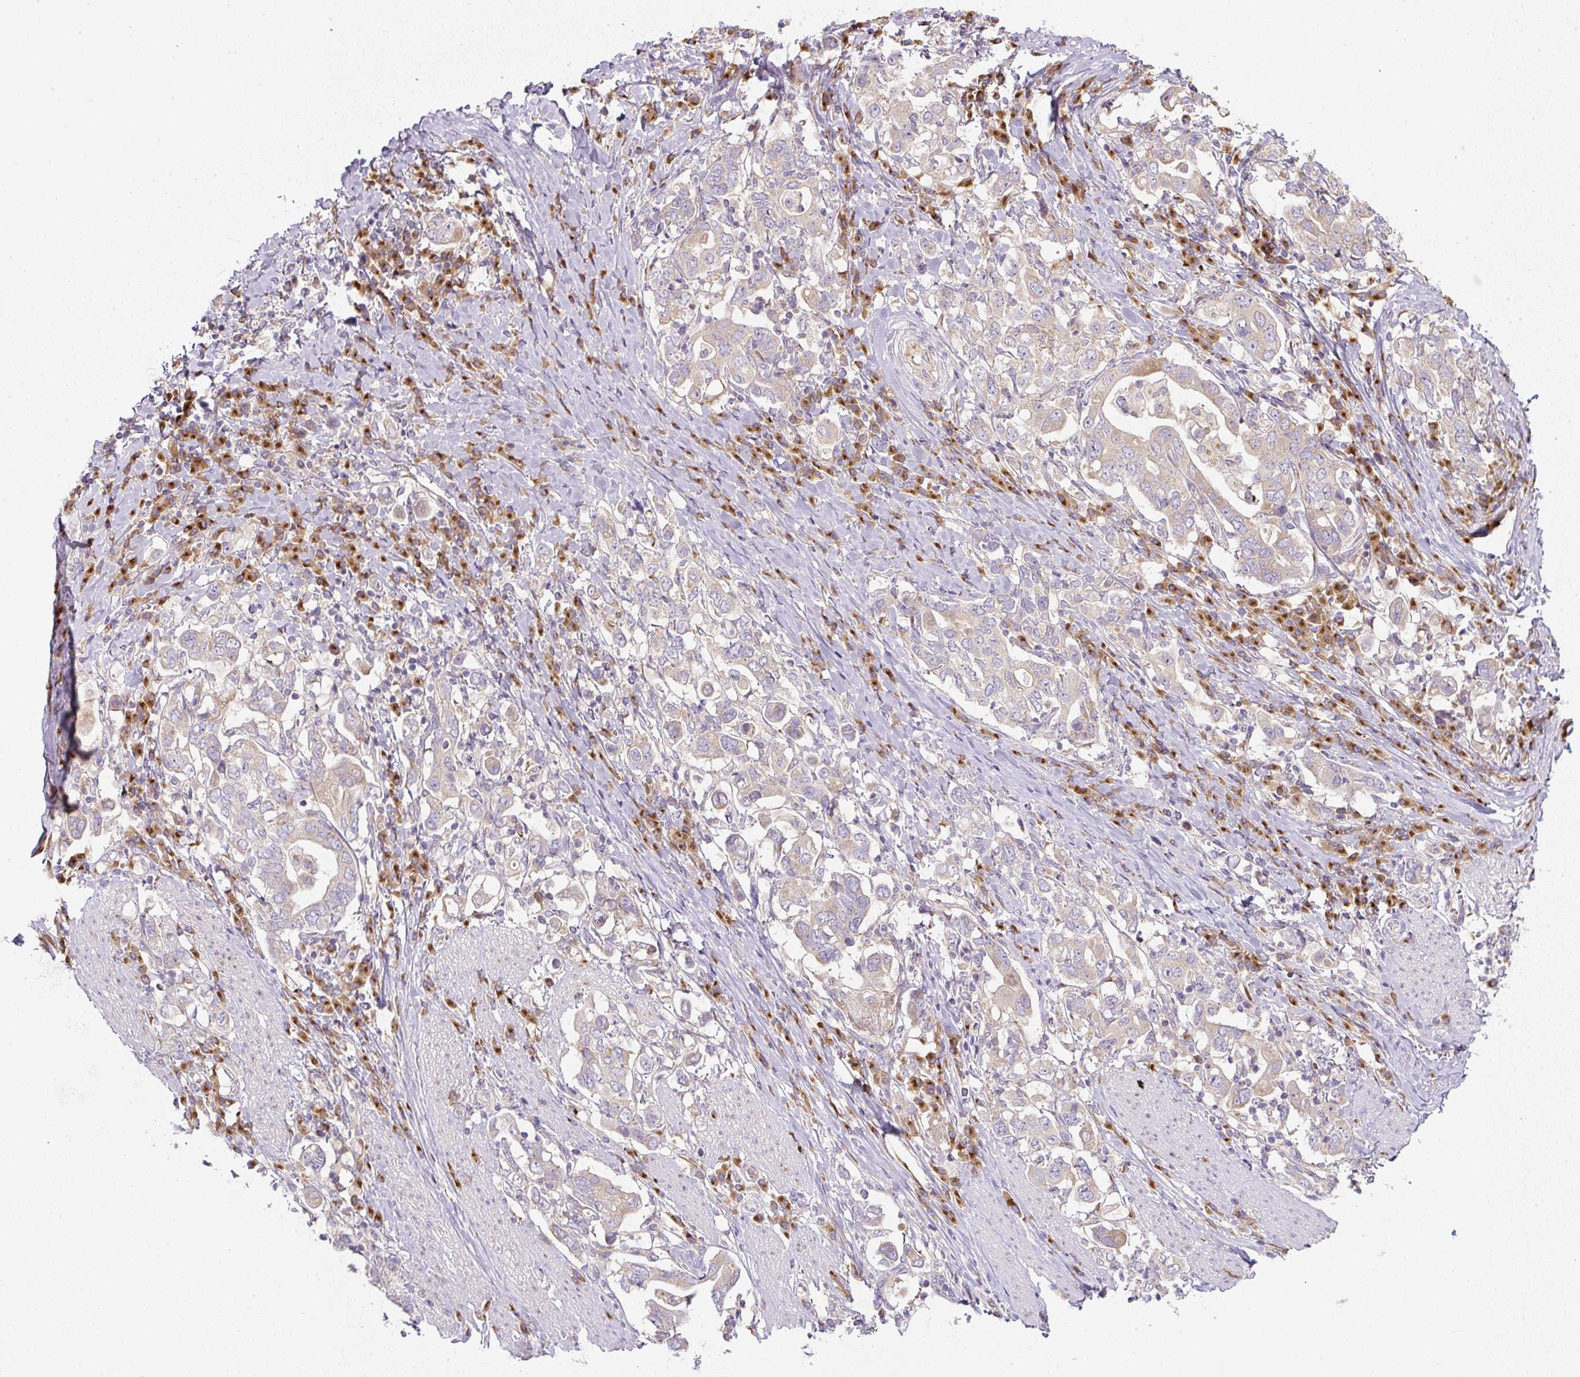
{"staining": {"intensity": "weak", "quantity": "<25%", "location": "cytoplasmic/membranous"}, "tissue": "stomach cancer", "cell_type": "Tumor cells", "image_type": "cancer", "snomed": [{"axis": "morphology", "description": "Adenocarcinoma, NOS"}, {"axis": "topography", "description": "Stomach, upper"}, {"axis": "topography", "description": "Stomach"}], "caption": "Tumor cells show no significant protein staining in stomach adenocarcinoma.", "gene": "MLX", "patient": {"sex": "male", "age": 62}}